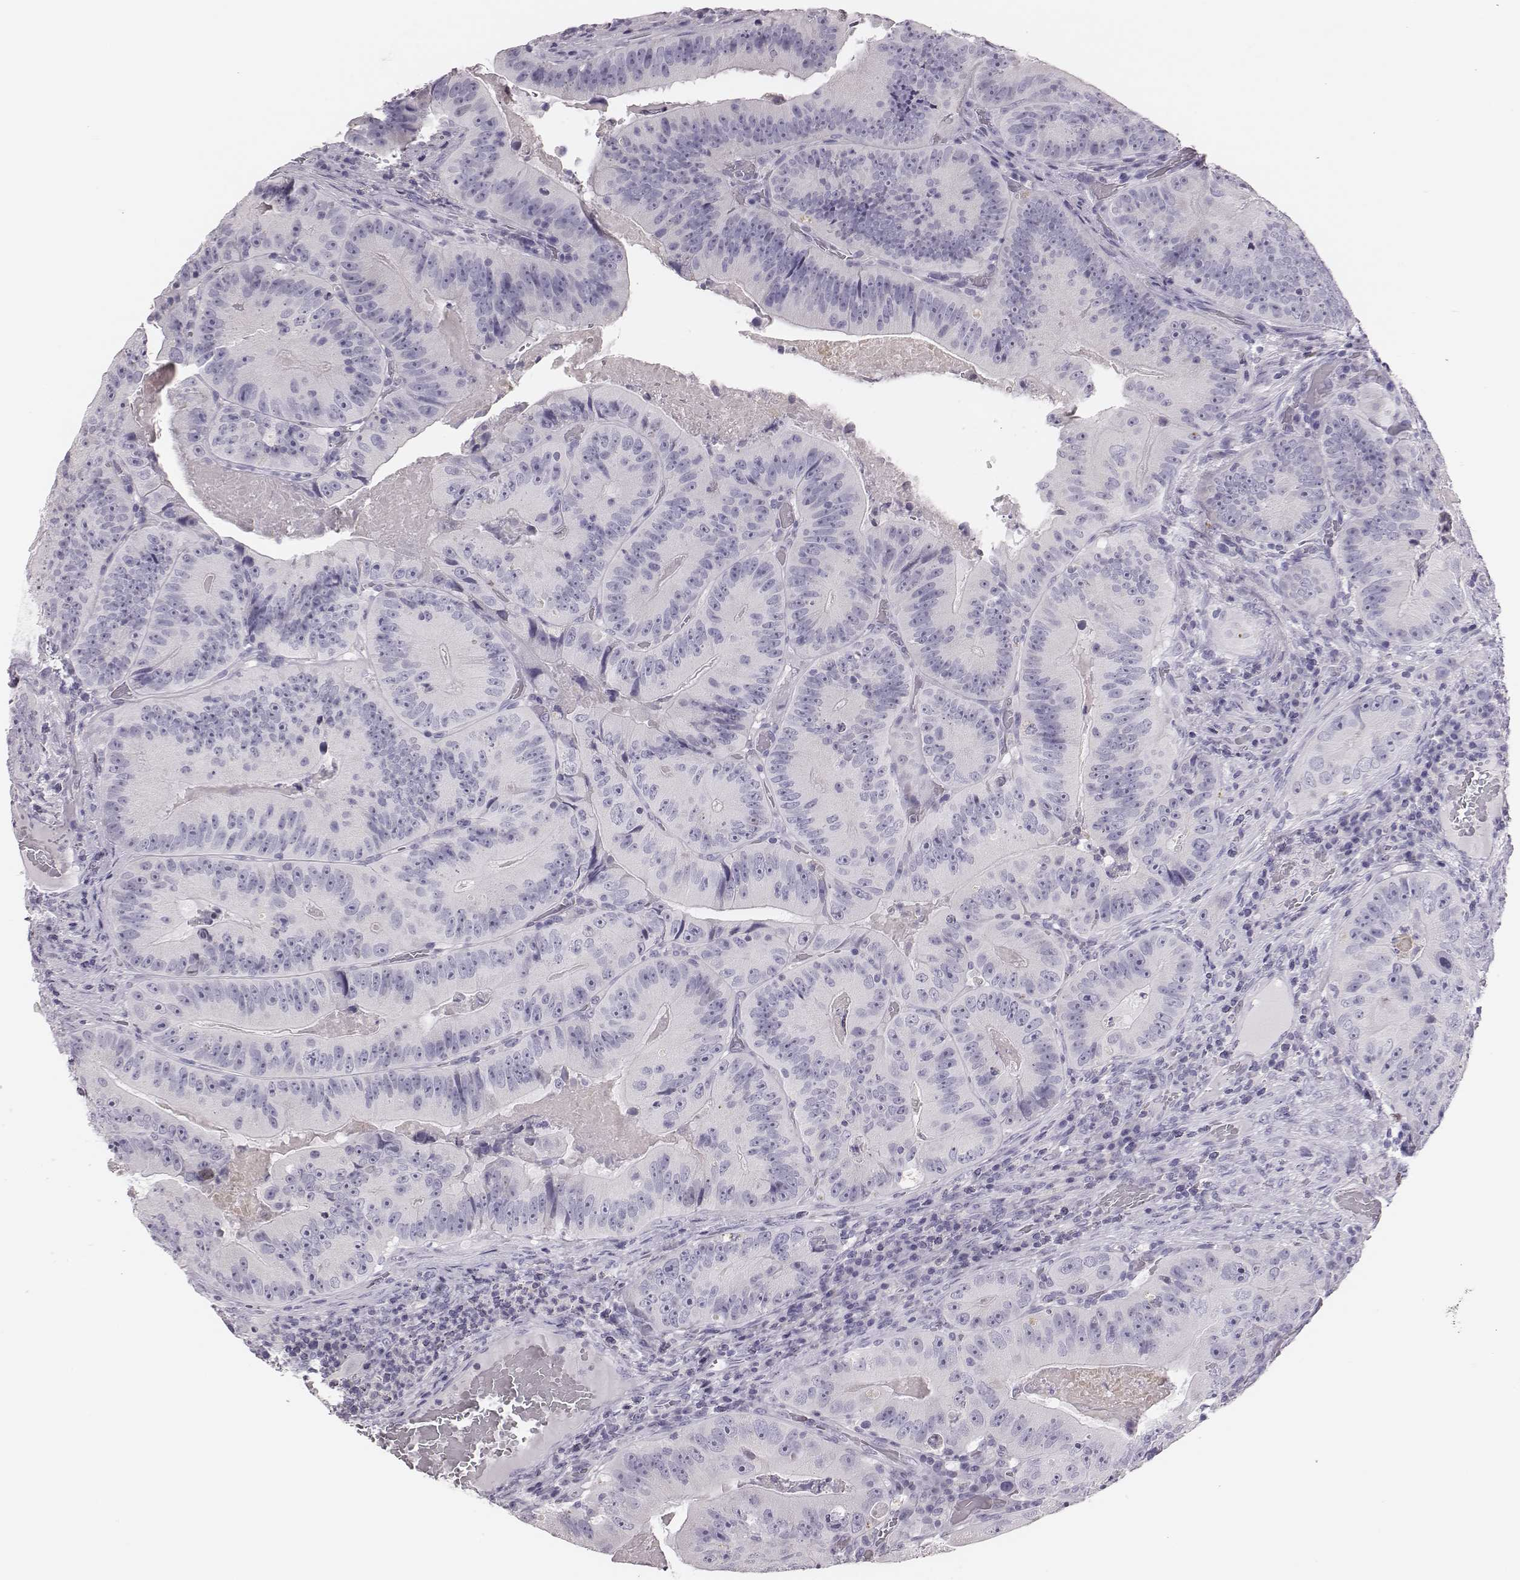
{"staining": {"intensity": "negative", "quantity": "none", "location": "none"}, "tissue": "colorectal cancer", "cell_type": "Tumor cells", "image_type": "cancer", "snomed": [{"axis": "morphology", "description": "Adenocarcinoma, NOS"}, {"axis": "topography", "description": "Colon"}], "caption": "Immunohistochemical staining of adenocarcinoma (colorectal) reveals no significant staining in tumor cells.", "gene": "H1-6", "patient": {"sex": "female", "age": 86}}